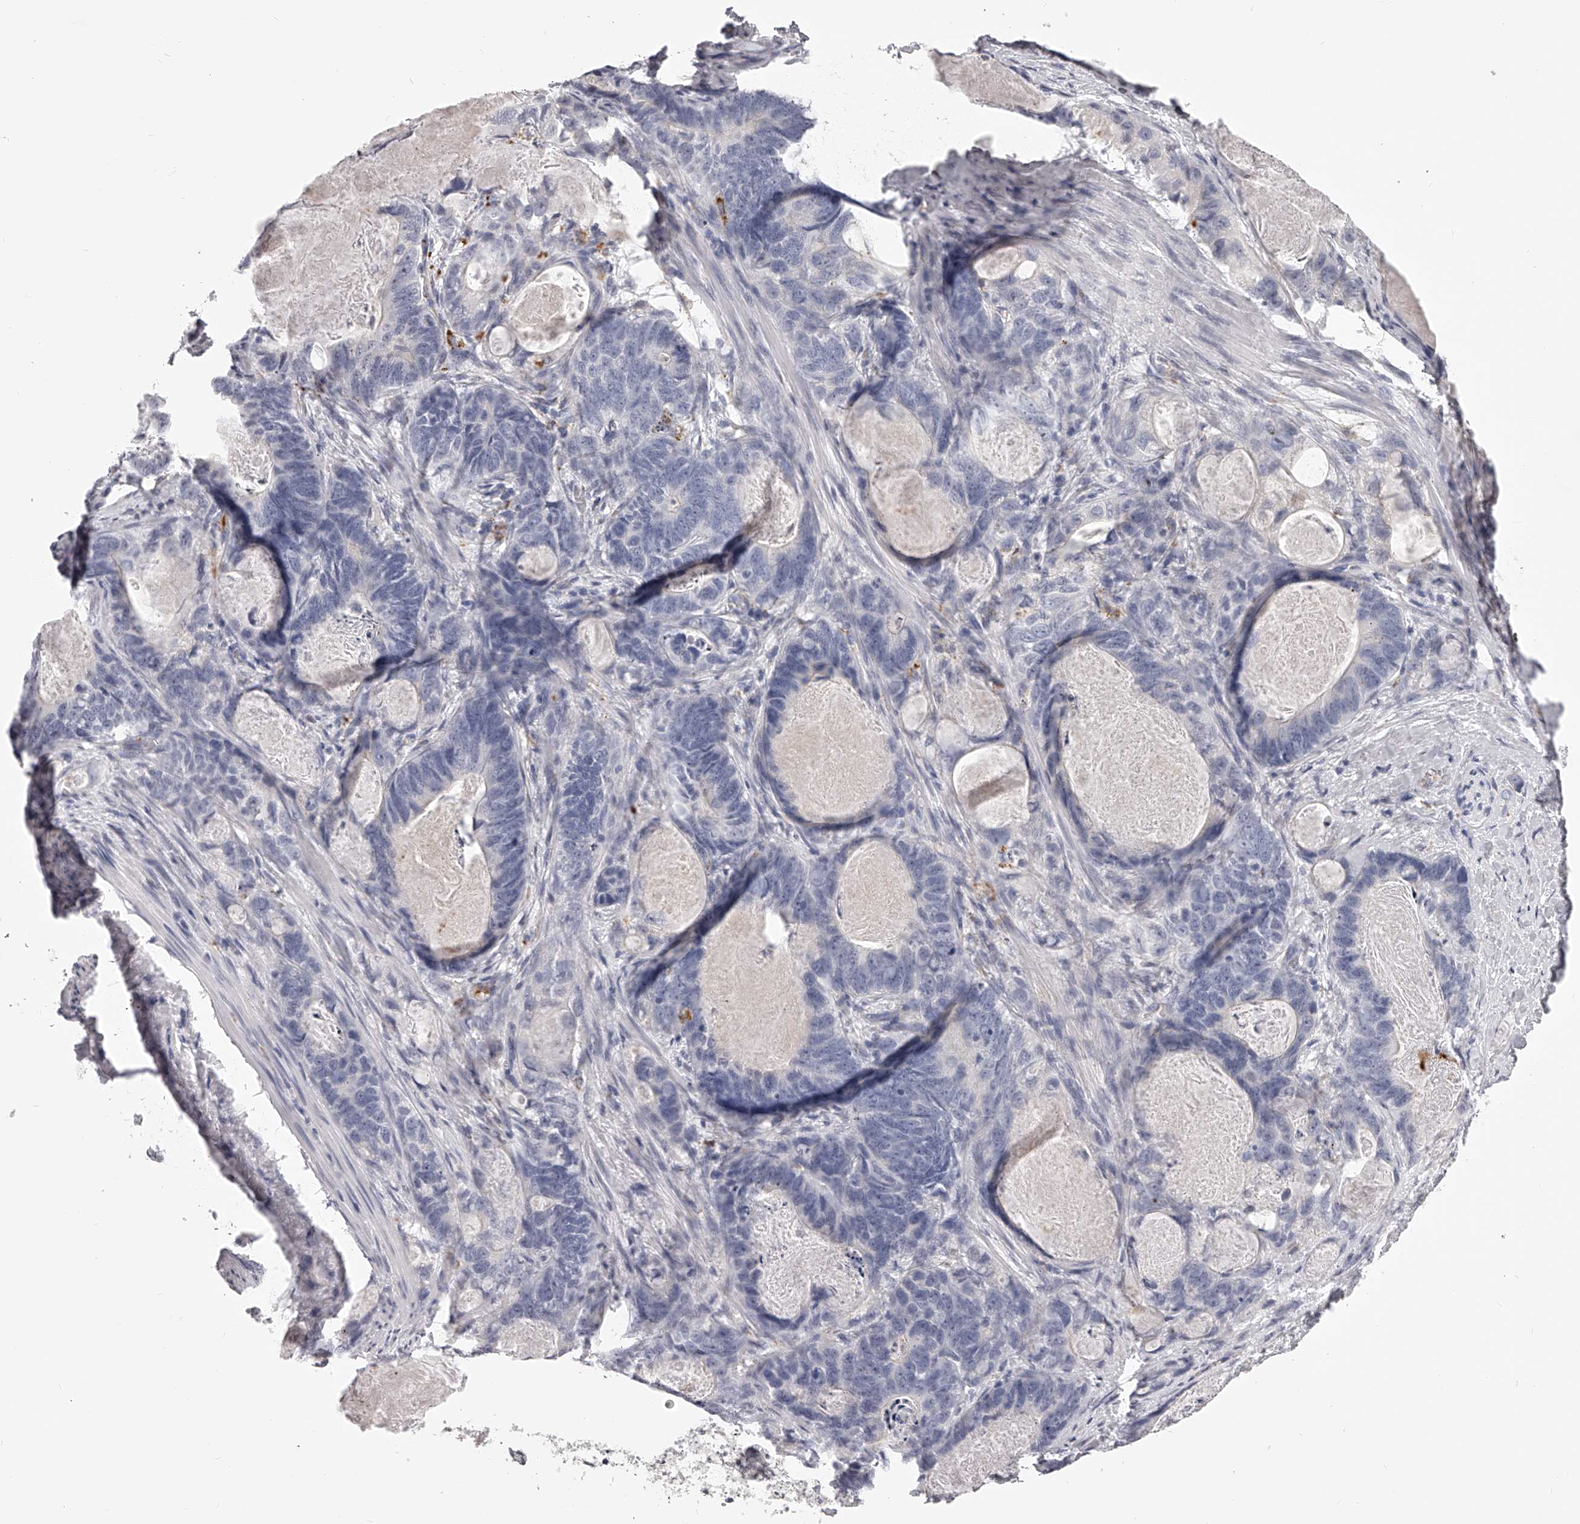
{"staining": {"intensity": "negative", "quantity": "none", "location": "none"}, "tissue": "stomach cancer", "cell_type": "Tumor cells", "image_type": "cancer", "snomed": [{"axis": "morphology", "description": "Normal tissue, NOS"}, {"axis": "morphology", "description": "Adenocarcinoma, NOS"}, {"axis": "topography", "description": "Stomach"}], "caption": "Immunohistochemical staining of human stomach cancer reveals no significant expression in tumor cells. (IHC, brightfield microscopy, high magnification).", "gene": "DMRT1", "patient": {"sex": "female", "age": 89}}